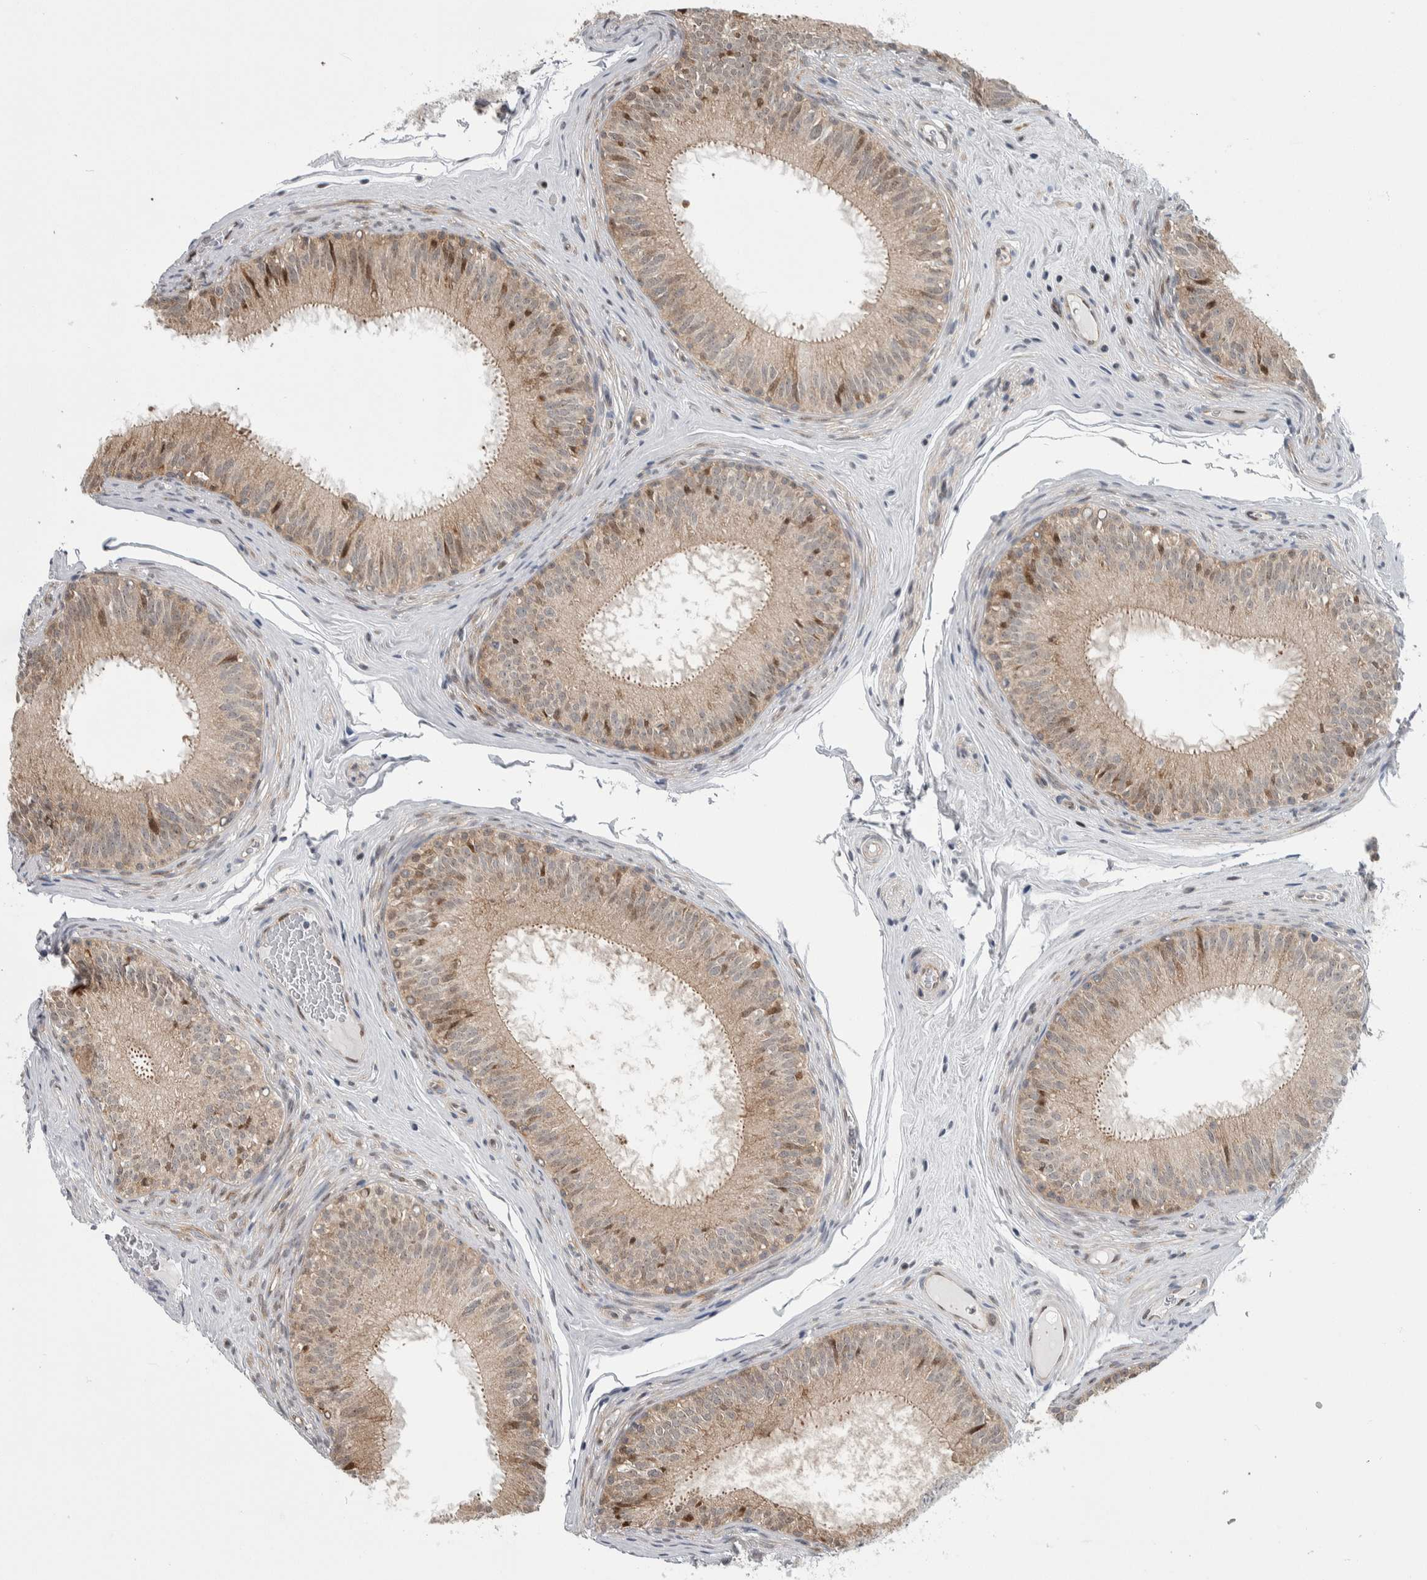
{"staining": {"intensity": "weak", "quantity": ">75%", "location": "cytoplasmic/membranous,nuclear"}, "tissue": "epididymis", "cell_type": "Glandular cells", "image_type": "normal", "snomed": [{"axis": "morphology", "description": "Normal tissue, NOS"}, {"axis": "topography", "description": "Epididymis"}], "caption": "Immunohistochemical staining of benign epididymis demonstrates weak cytoplasmic/membranous,nuclear protein expression in about >75% of glandular cells. (Stains: DAB in brown, nuclei in blue, Microscopy: brightfield microscopy at high magnification).", "gene": "PTPA", "patient": {"sex": "male", "age": 32}}